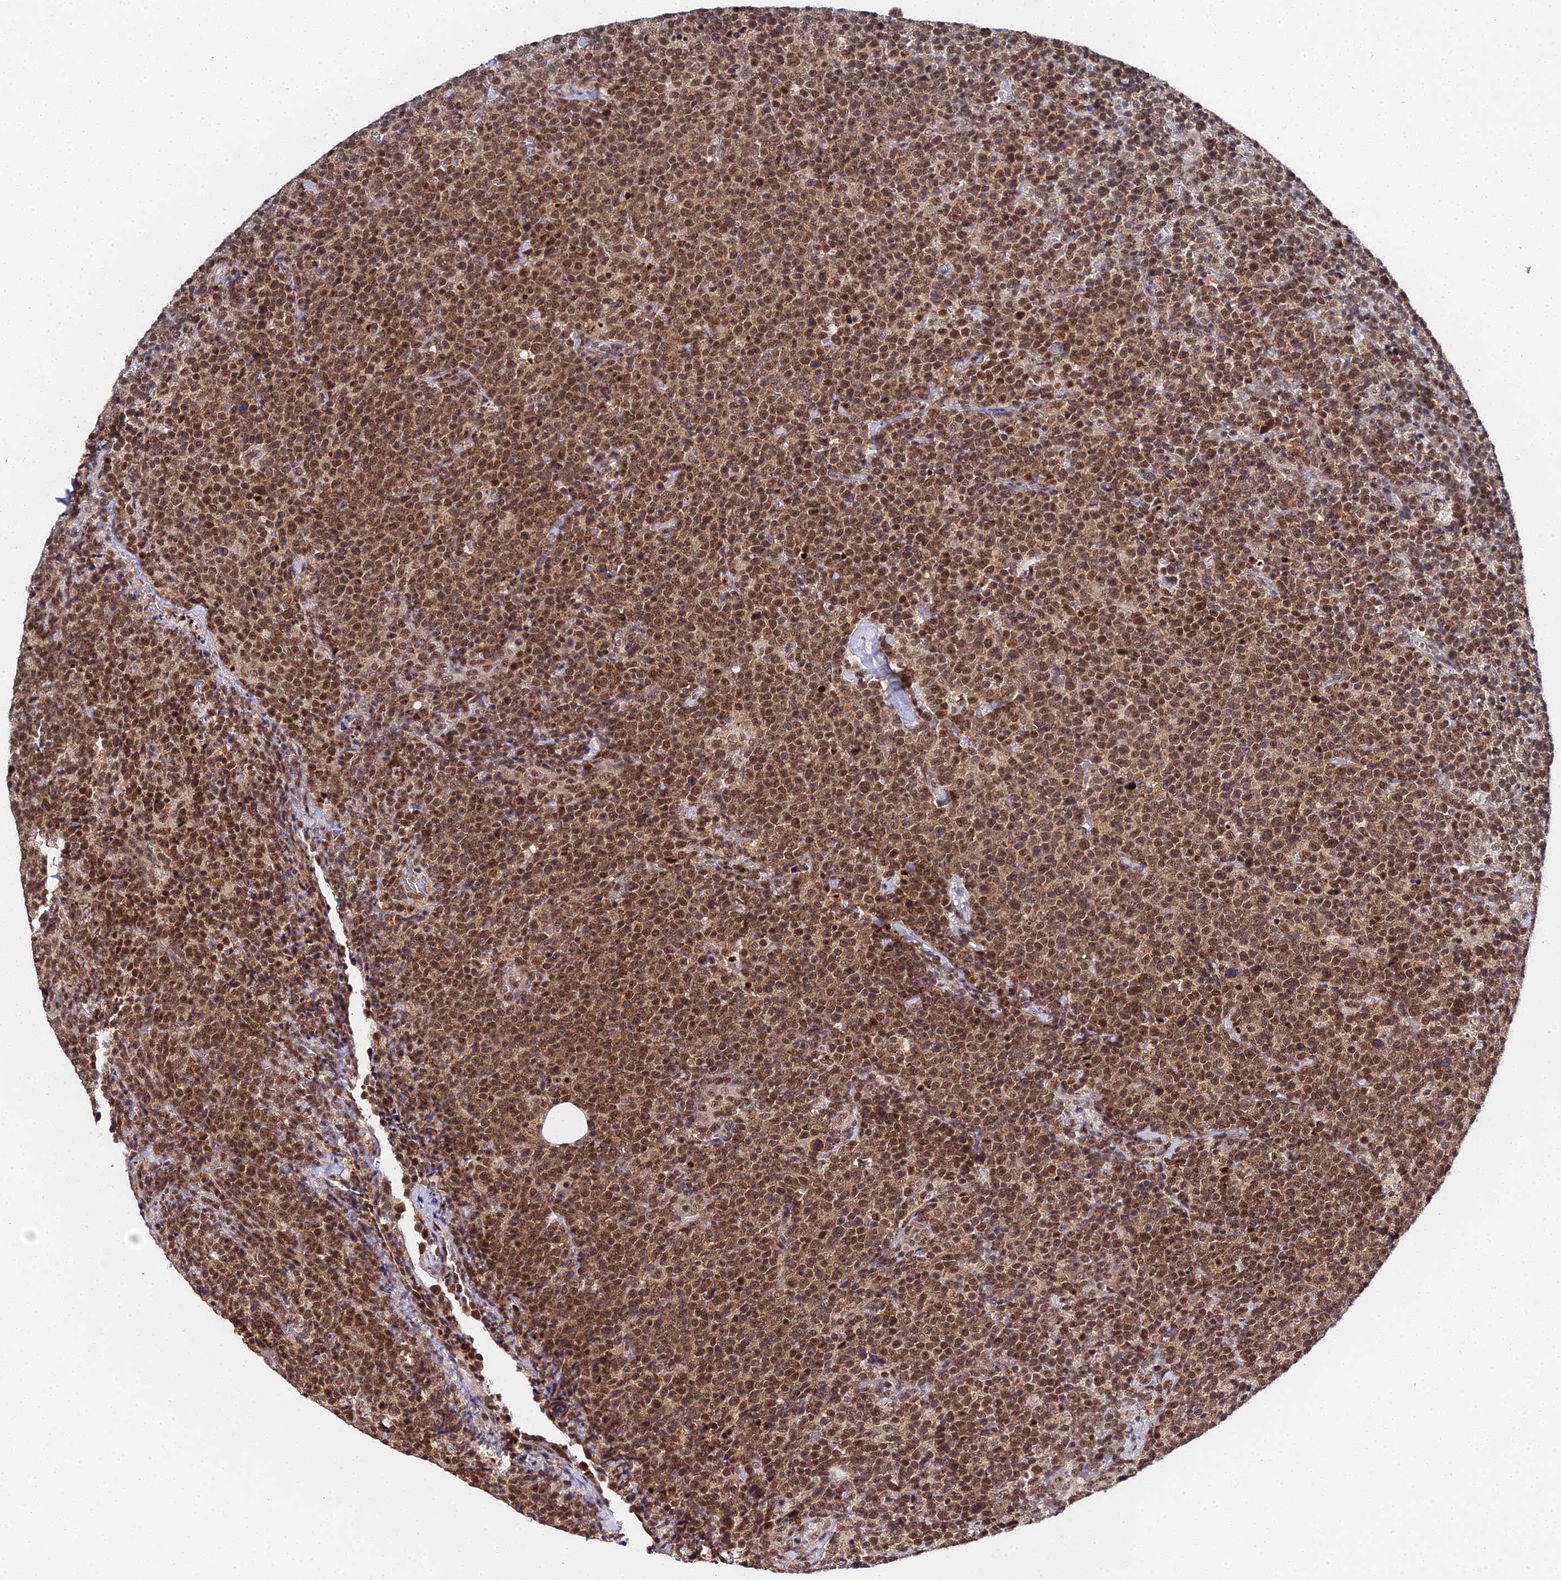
{"staining": {"intensity": "moderate", "quantity": ">75%", "location": "cytoplasmic/membranous,nuclear"}, "tissue": "lymphoma", "cell_type": "Tumor cells", "image_type": "cancer", "snomed": [{"axis": "morphology", "description": "Malignant lymphoma, non-Hodgkin's type, High grade"}, {"axis": "topography", "description": "Lymph node"}], "caption": "Tumor cells display moderate cytoplasmic/membranous and nuclear positivity in about >75% of cells in high-grade malignant lymphoma, non-Hodgkin's type. The staining was performed using DAB, with brown indicating positive protein expression. Nuclei are stained blue with hematoxylin.", "gene": "MAGOHB", "patient": {"sex": "male", "age": 61}}